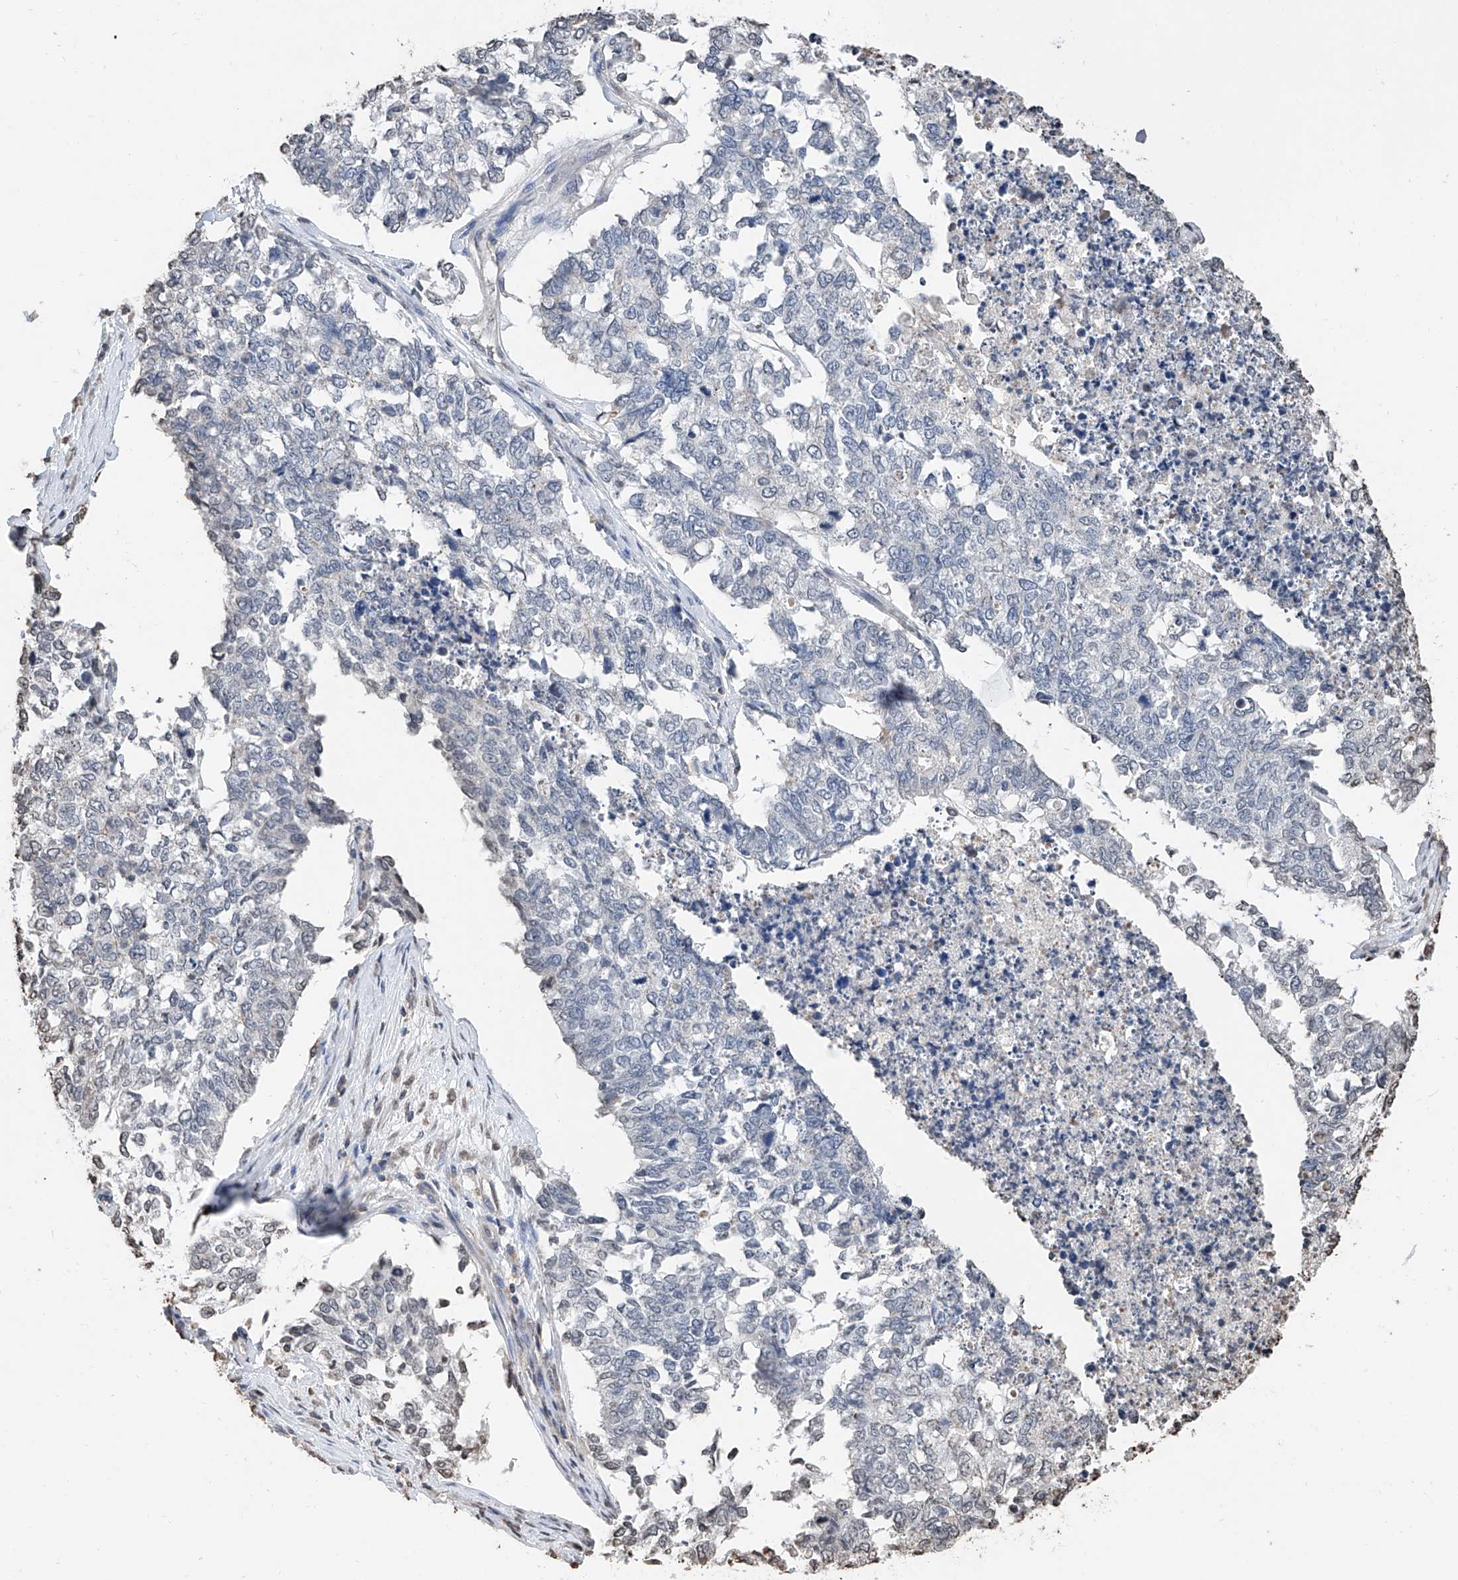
{"staining": {"intensity": "negative", "quantity": "none", "location": "none"}, "tissue": "cervical cancer", "cell_type": "Tumor cells", "image_type": "cancer", "snomed": [{"axis": "morphology", "description": "Squamous cell carcinoma, NOS"}, {"axis": "topography", "description": "Cervix"}], "caption": "Immunohistochemical staining of human squamous cell carcinoma (cervical) demonstrates no significant staining in tumor cells.", "gene": "RP9", "patient": {"sex": "female", "age": 63}}